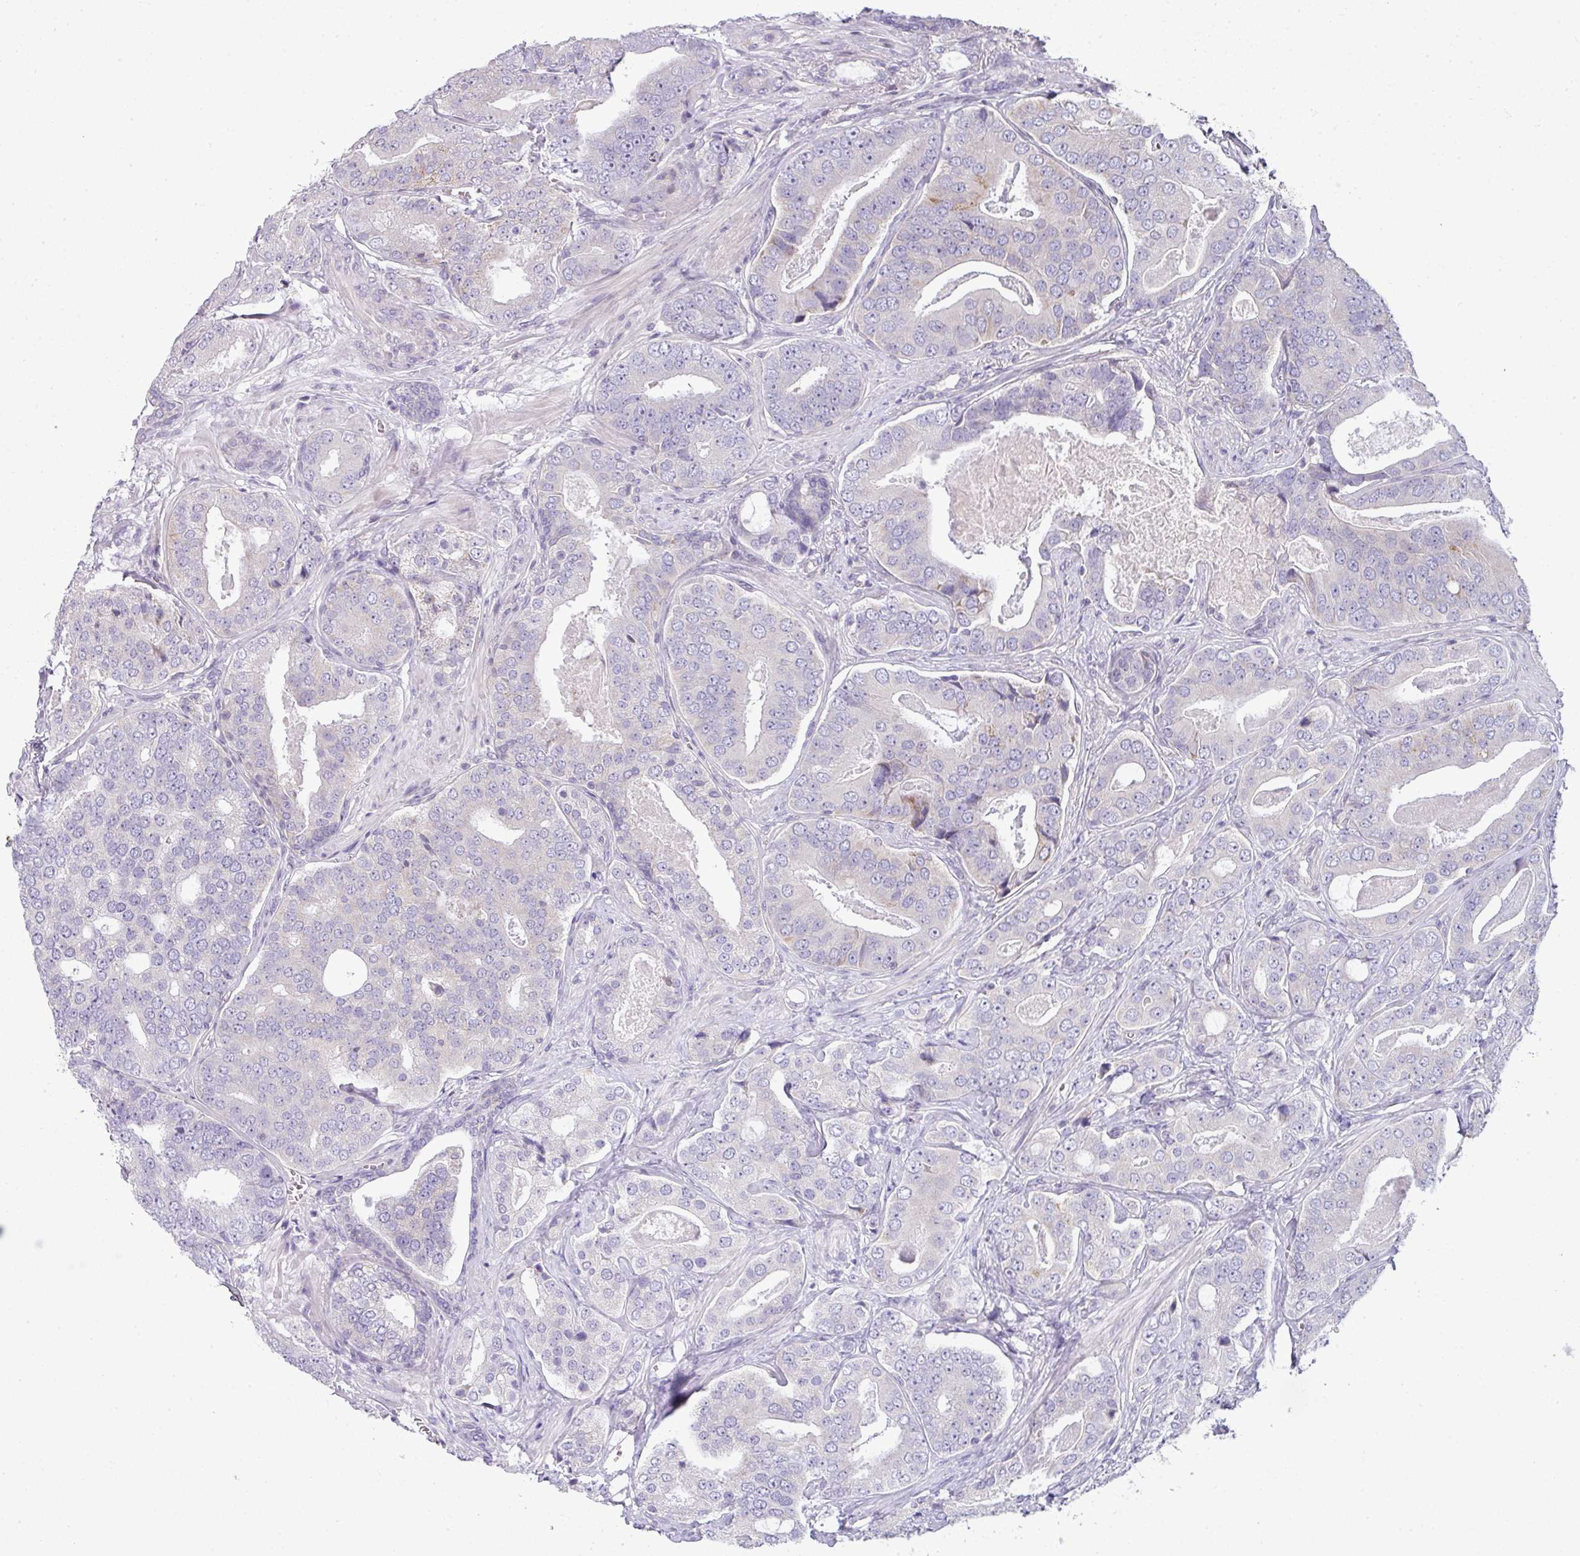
{"staining": {"intensity": "negative", "quantity": "none", "location": "none"}, "tissue": "prostate cancer", "cell_type": "Tumor cells", "image_type": "cancer", "snomed": [{"axis": "morphology", "description": "Adenocarcinoma, High grade"}, {"axis": "topography", "description": "Prostate"}], "caption": "High magnification brightfield microscopy of adenocarcinoma (high-grade) (prostate) stained with DAB (3,3'-diaminobenzidine) (brown) and counterstained with hematoxylin (blue): tumor cells show no significant expression.", "gene": "STAT5A", "patient": {"sex": "male", "age": 71}}